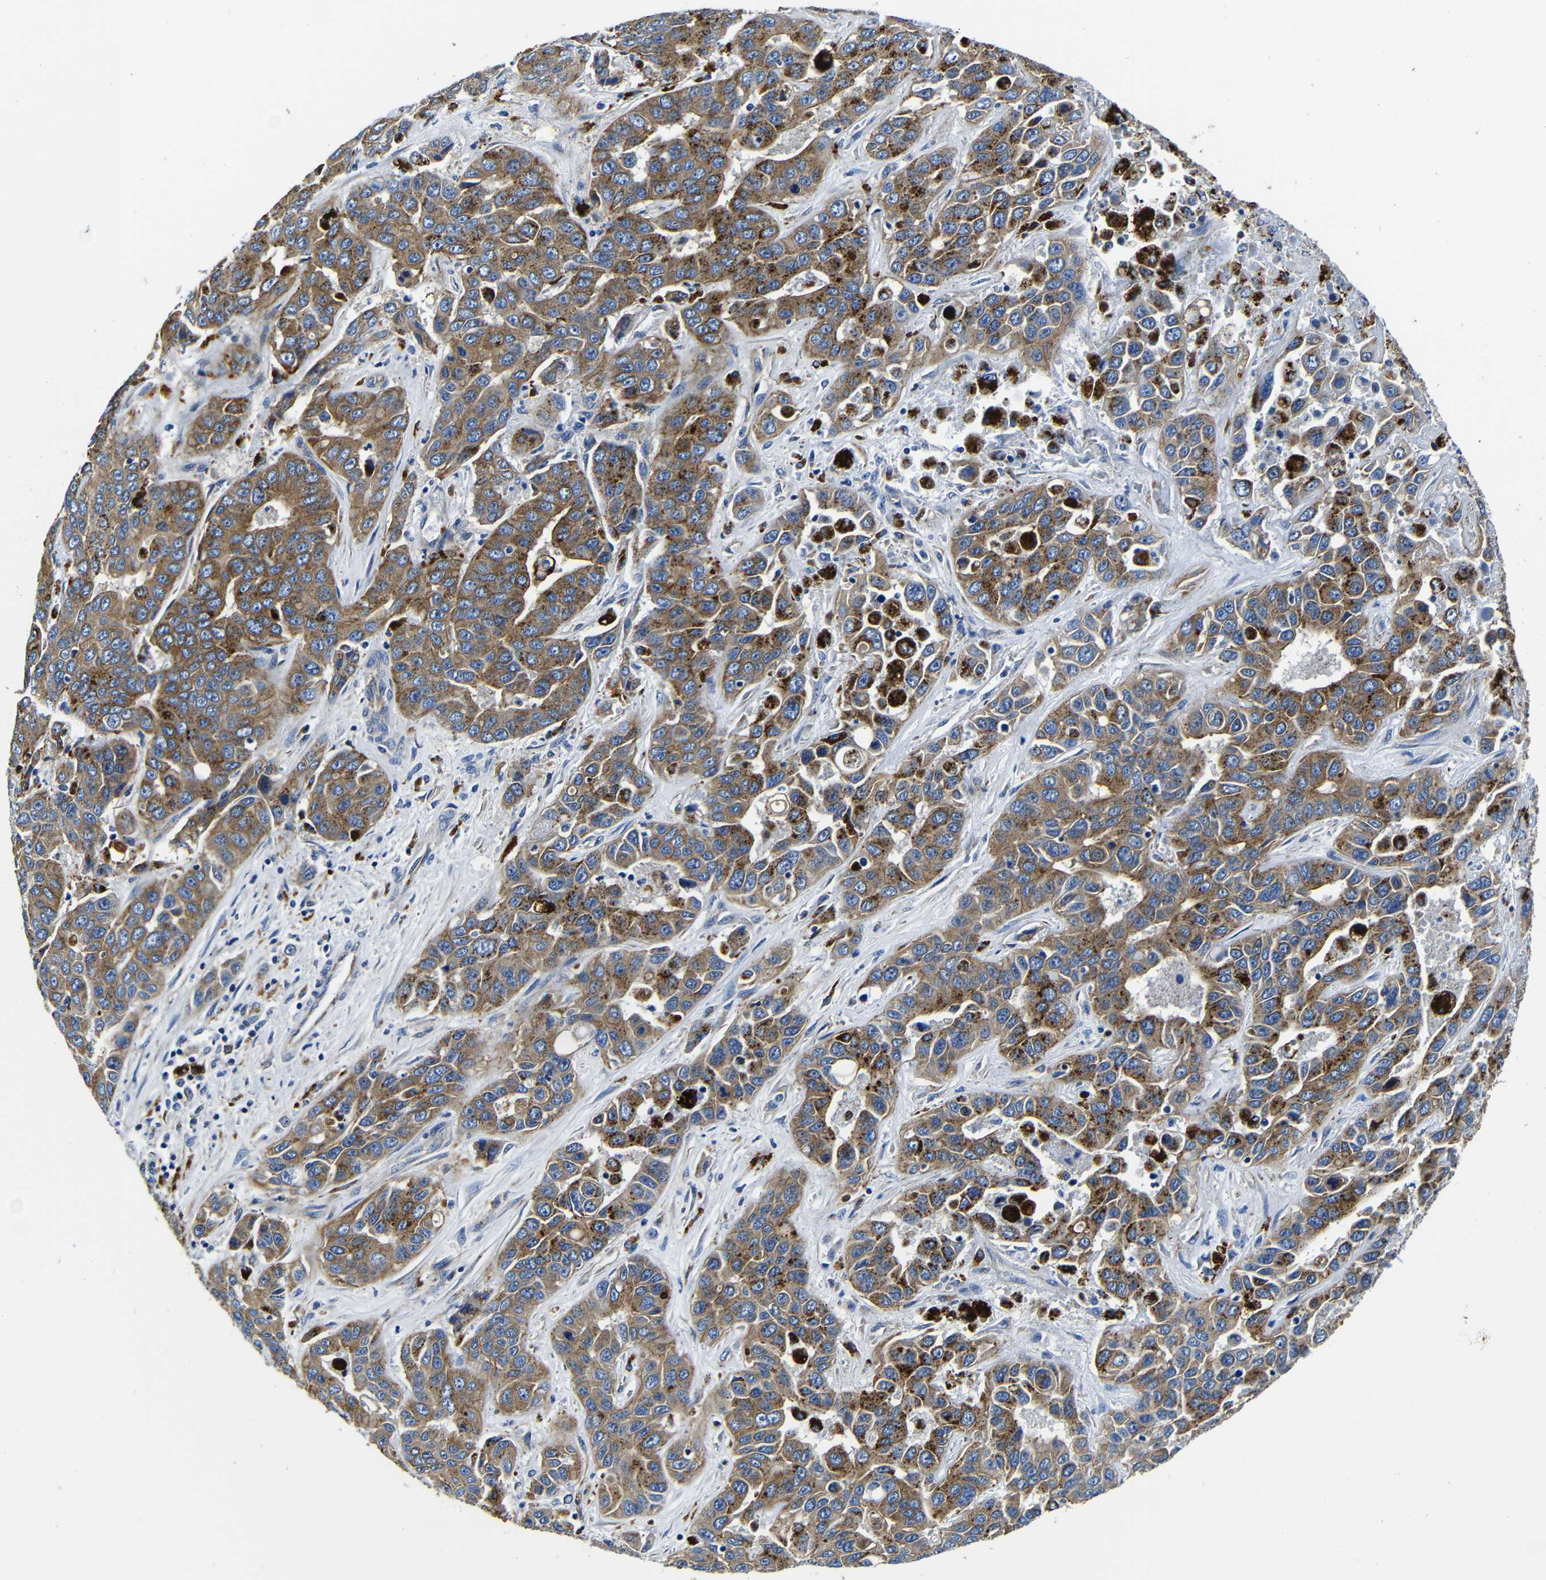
{"staining": {"intensity": "moderate", "quantity": ">75%", "location": "cytoplasmic/membranous"}, "tissue": "liver cancer", "cell_type": "Tumor cells", "image_type": "cancer", "snomed": [{"axis": "morphology", "description": "Cholangiocarcinoma"}, {"axis": "topography", "description": "Liver"}], "caption": "A brown stain shows moderate cytoplasmic/membranous positivity of a protein in human liver cancer (cholangiocarcinoma) tumor cells. (DAB (3,3'-diaminobenzidine) IHC, brown staining for protein, blue staining for nuclei).", "gene": "GIMAP2", "patient": {"sex": "female", "age": 52}}